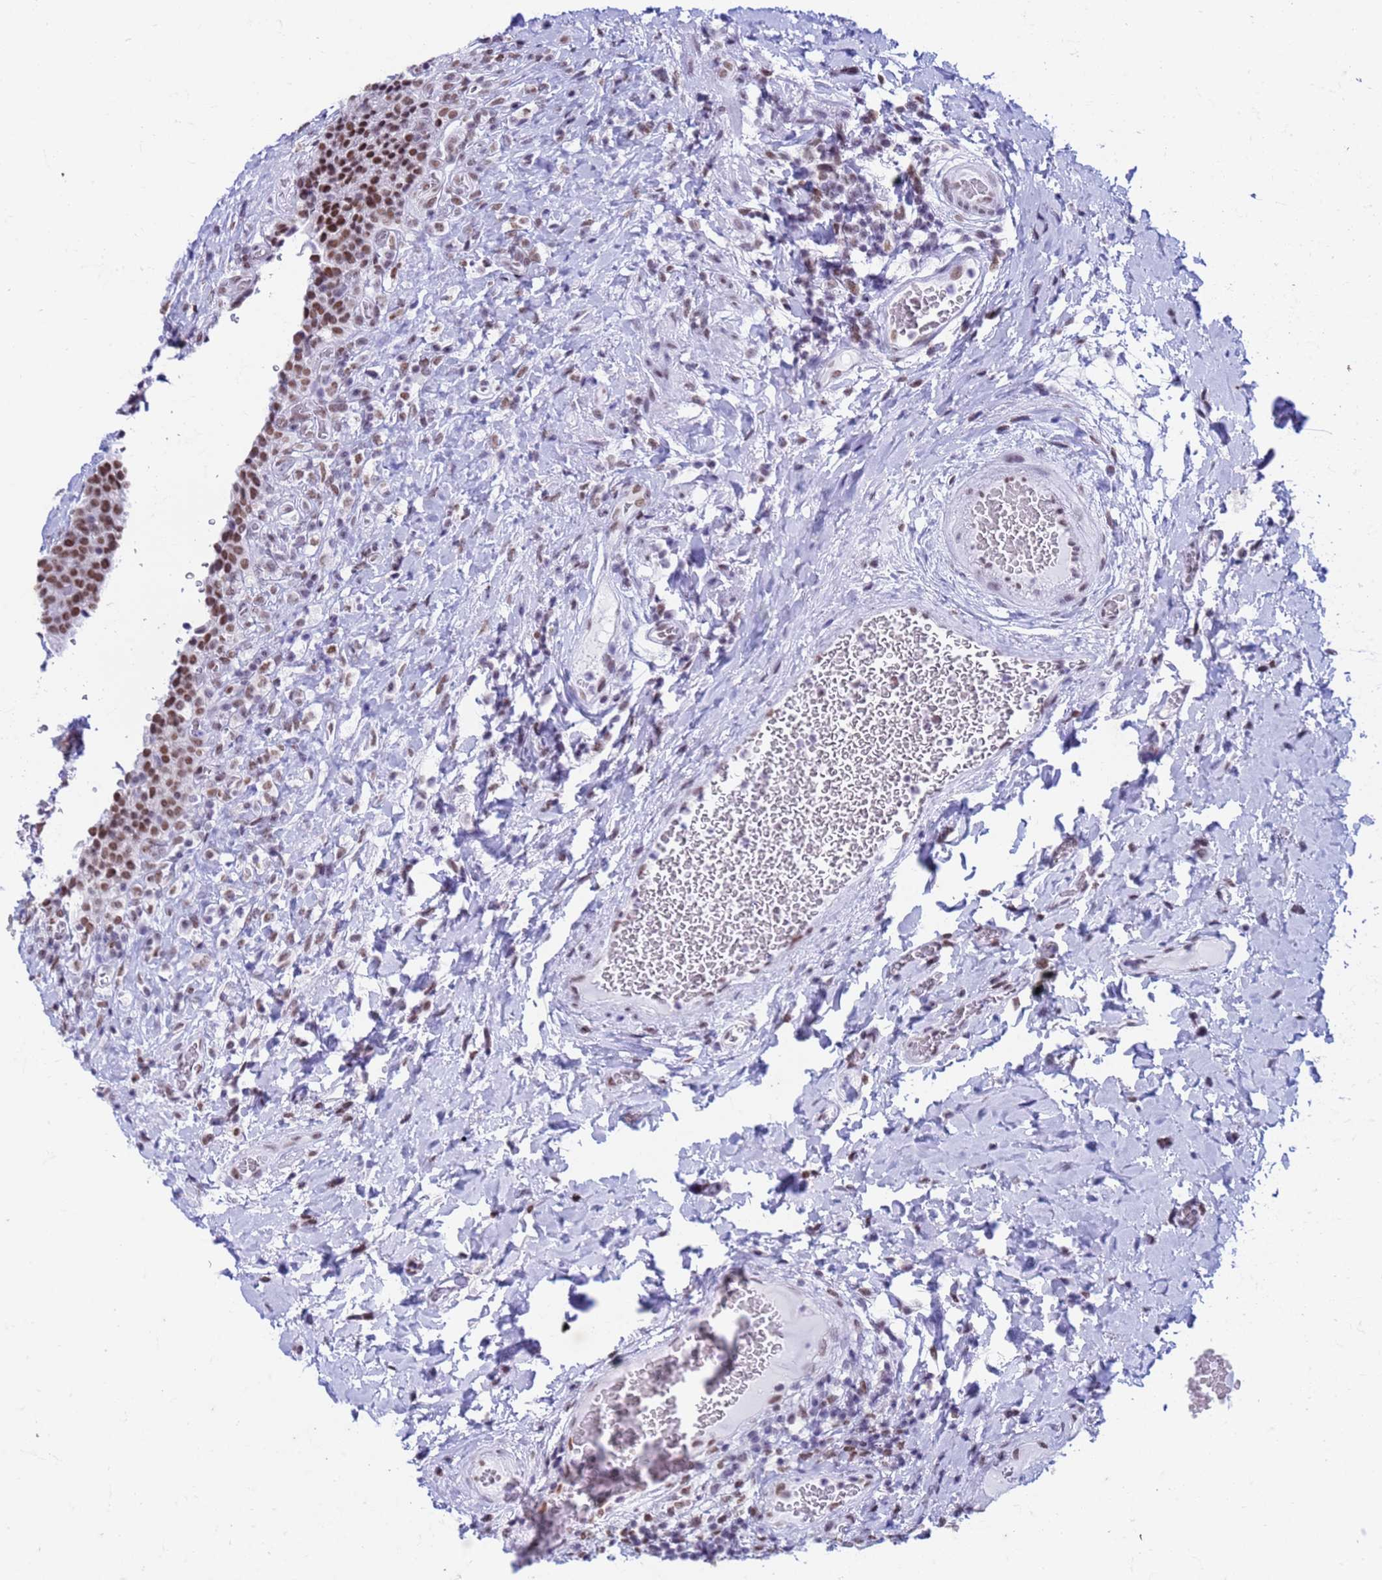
{"staining": {"intensity": "strong", "quantity": ">75%", "location": "nuclear"}, "tissue": "urinary bladder", "cell_type": "Urothelial cells", "image_type": "normal", "snomed": [{"axis": "morphology", "description": "Normal tissue, NOS"}, {"axis": "morphology", "description": "Inflammation, NOS"}, {"axis": "topography", "description": "Urinary bladder"}], "caption": "Immunohistochemical staining of normal human urinary bladder reveals strong nuclear protein expression in approximately >75% of urothelial cells.", "gene": "FAM170B", "patient": {"sex": "male", "age": 64}}